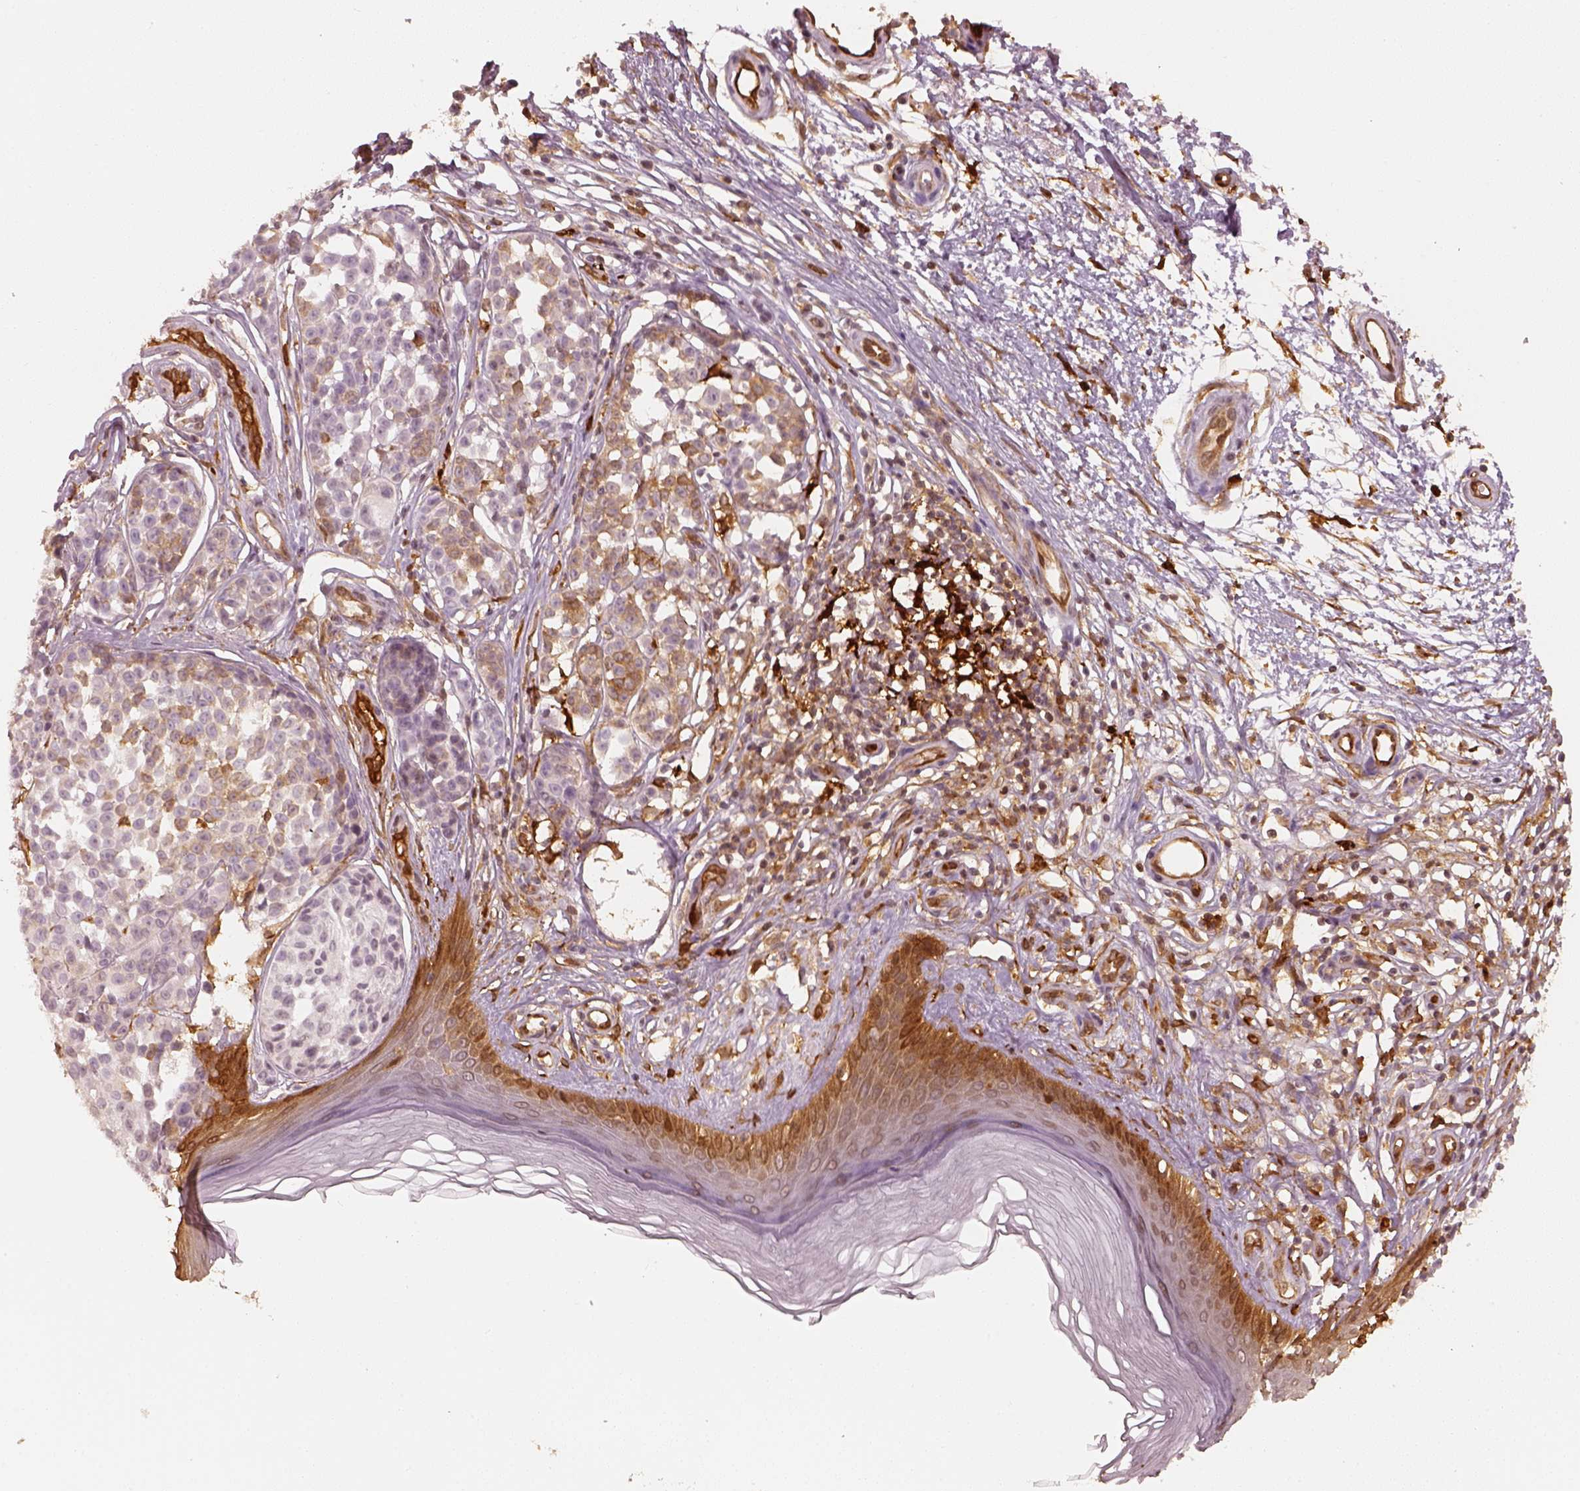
{"staining": {"intensity": "weak", "quantity": "25%-75%", "location": "cytoplasmic/membranous"}, "tissue": "melanoma", "cell_type": "Tumor cells", "image_type": "cancer", "snomed": [{"axis": "morphology", "description": "Malignant melanoma, NOS"}, {"axis": "topography", "description": "Skin"}], "caption": "Protein expression analysis of human malignant melanoma reveals weak cytoplasmic/membranous expression in approximately 25%-75% of tumor cells.", "gene": "FSCN1", "patient": {"sex": "female", "age": 90}}